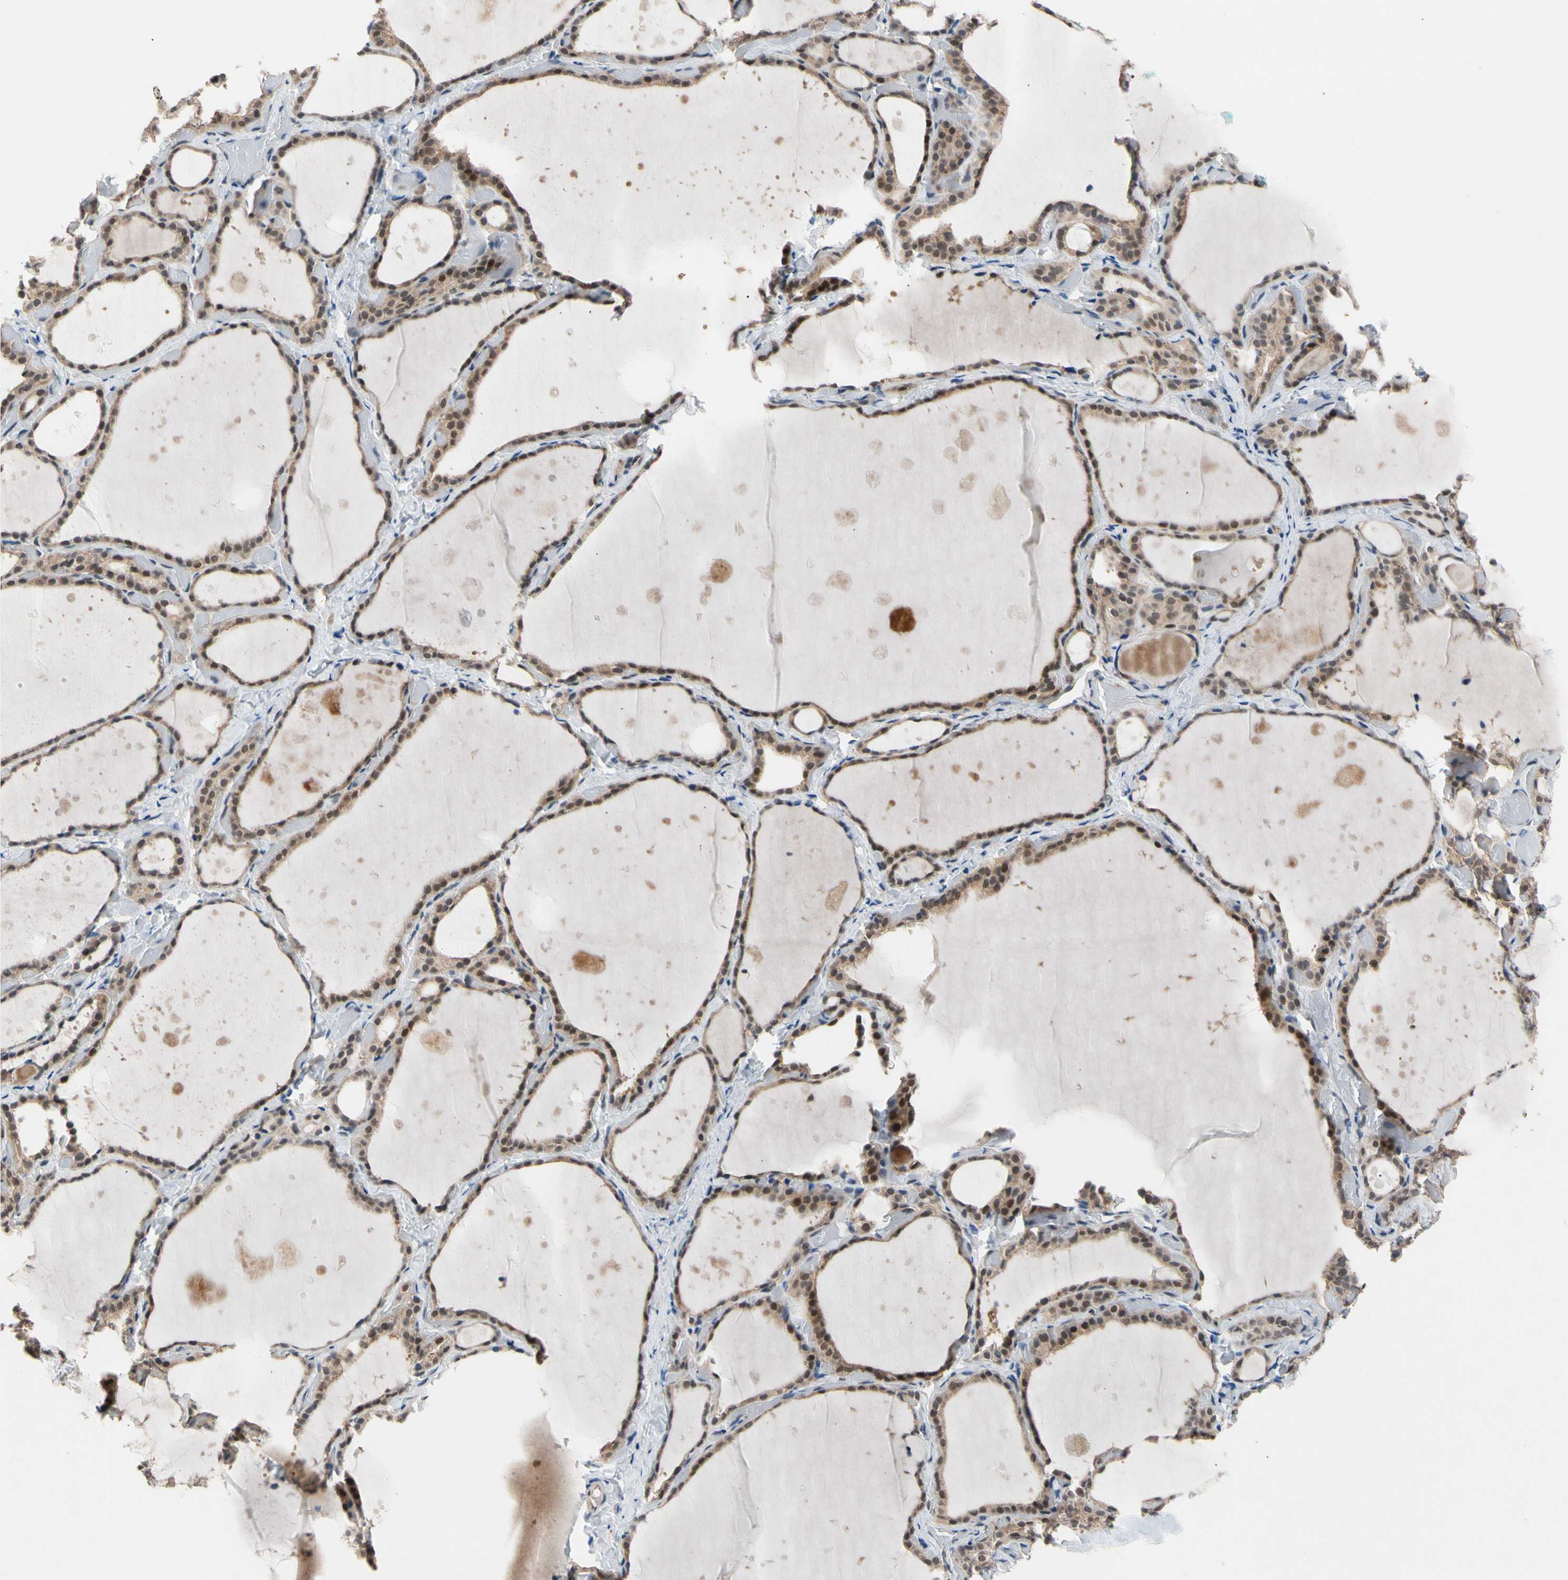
{"staining": {"intensity": "moderate", "quantity": ">75%", "location": "cytoplasmic/membranous,nuclear"}, "tissue": "thyroid gland", "cell_type": "Glandular cells", "image_type": "normal", "snomed": [{"axis": "morphology", "description": "Normal tissue, NOS"}, {"axis": "topography", "description": "Thyroid gland"}], "caption": "Moderate cytoplasmic/membranous,nuclear positivity for a protein is identified in about >75% of glandular cells of unremarkable thyroid gland using IHC.", "gene": "NGEF", "patient": {"sex": "female", "age": 44}}